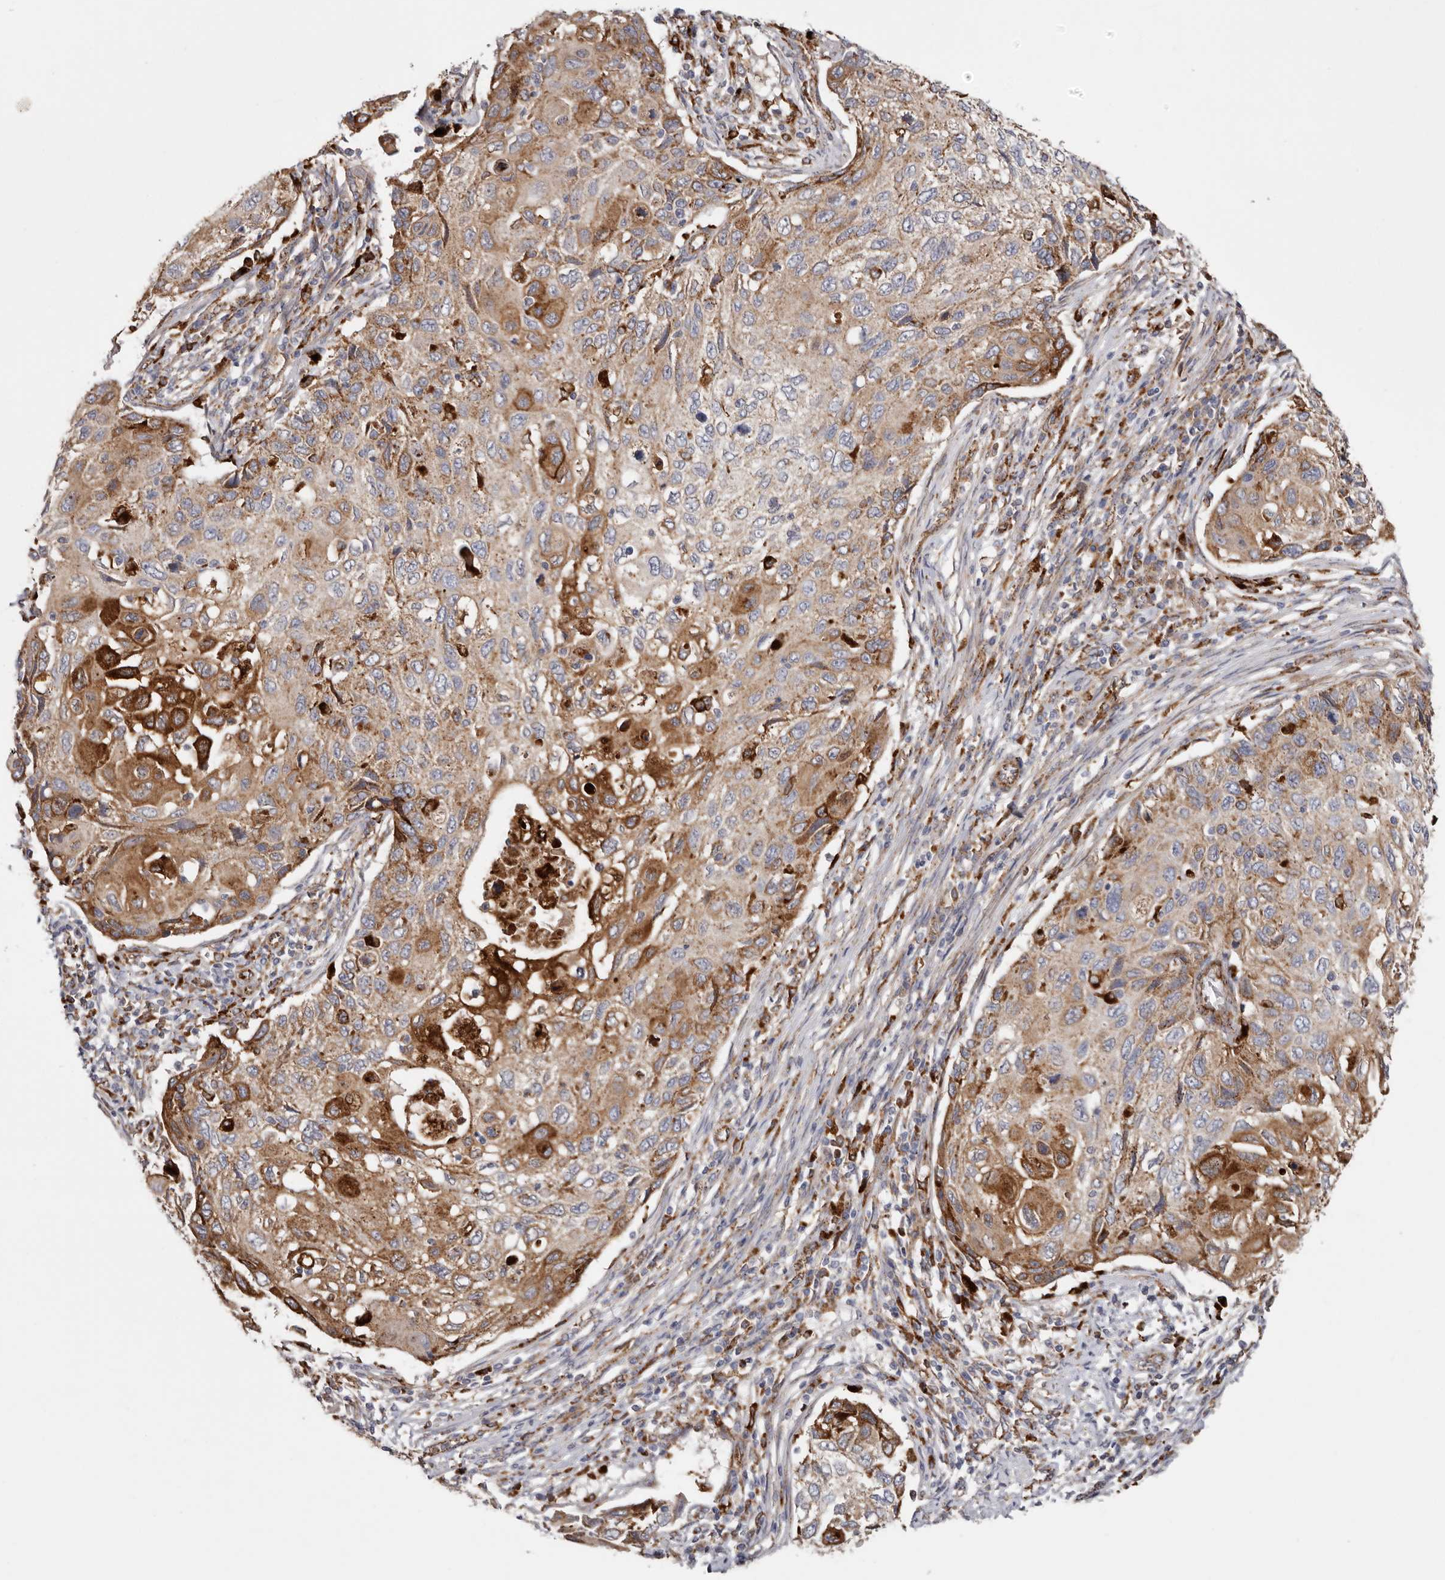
{"staining": {"intensity": "moderate", "quantity": ">75%", "location": "cytoplasmic/membranous"}, "tissue": "cervical cancer", "cell_type": "Tumor cells", "image_type": "cancer", "snomed": [{"axis": "morphology", "description": "Squamous cell carcinoma, NOS"}, {"axis": "topography", "description": "Cervix"}], "caption": "A brown stain highlights moderate cytoplasmic/membranous expression of a protein in cervical cancer tumor cells. The staining was performed using DAB, with brown indicating positive protein expression. Nuclei are stained blue with hematoxylin.", "gene": "GRN", "patient": {"sex": "female", "age": 70}}